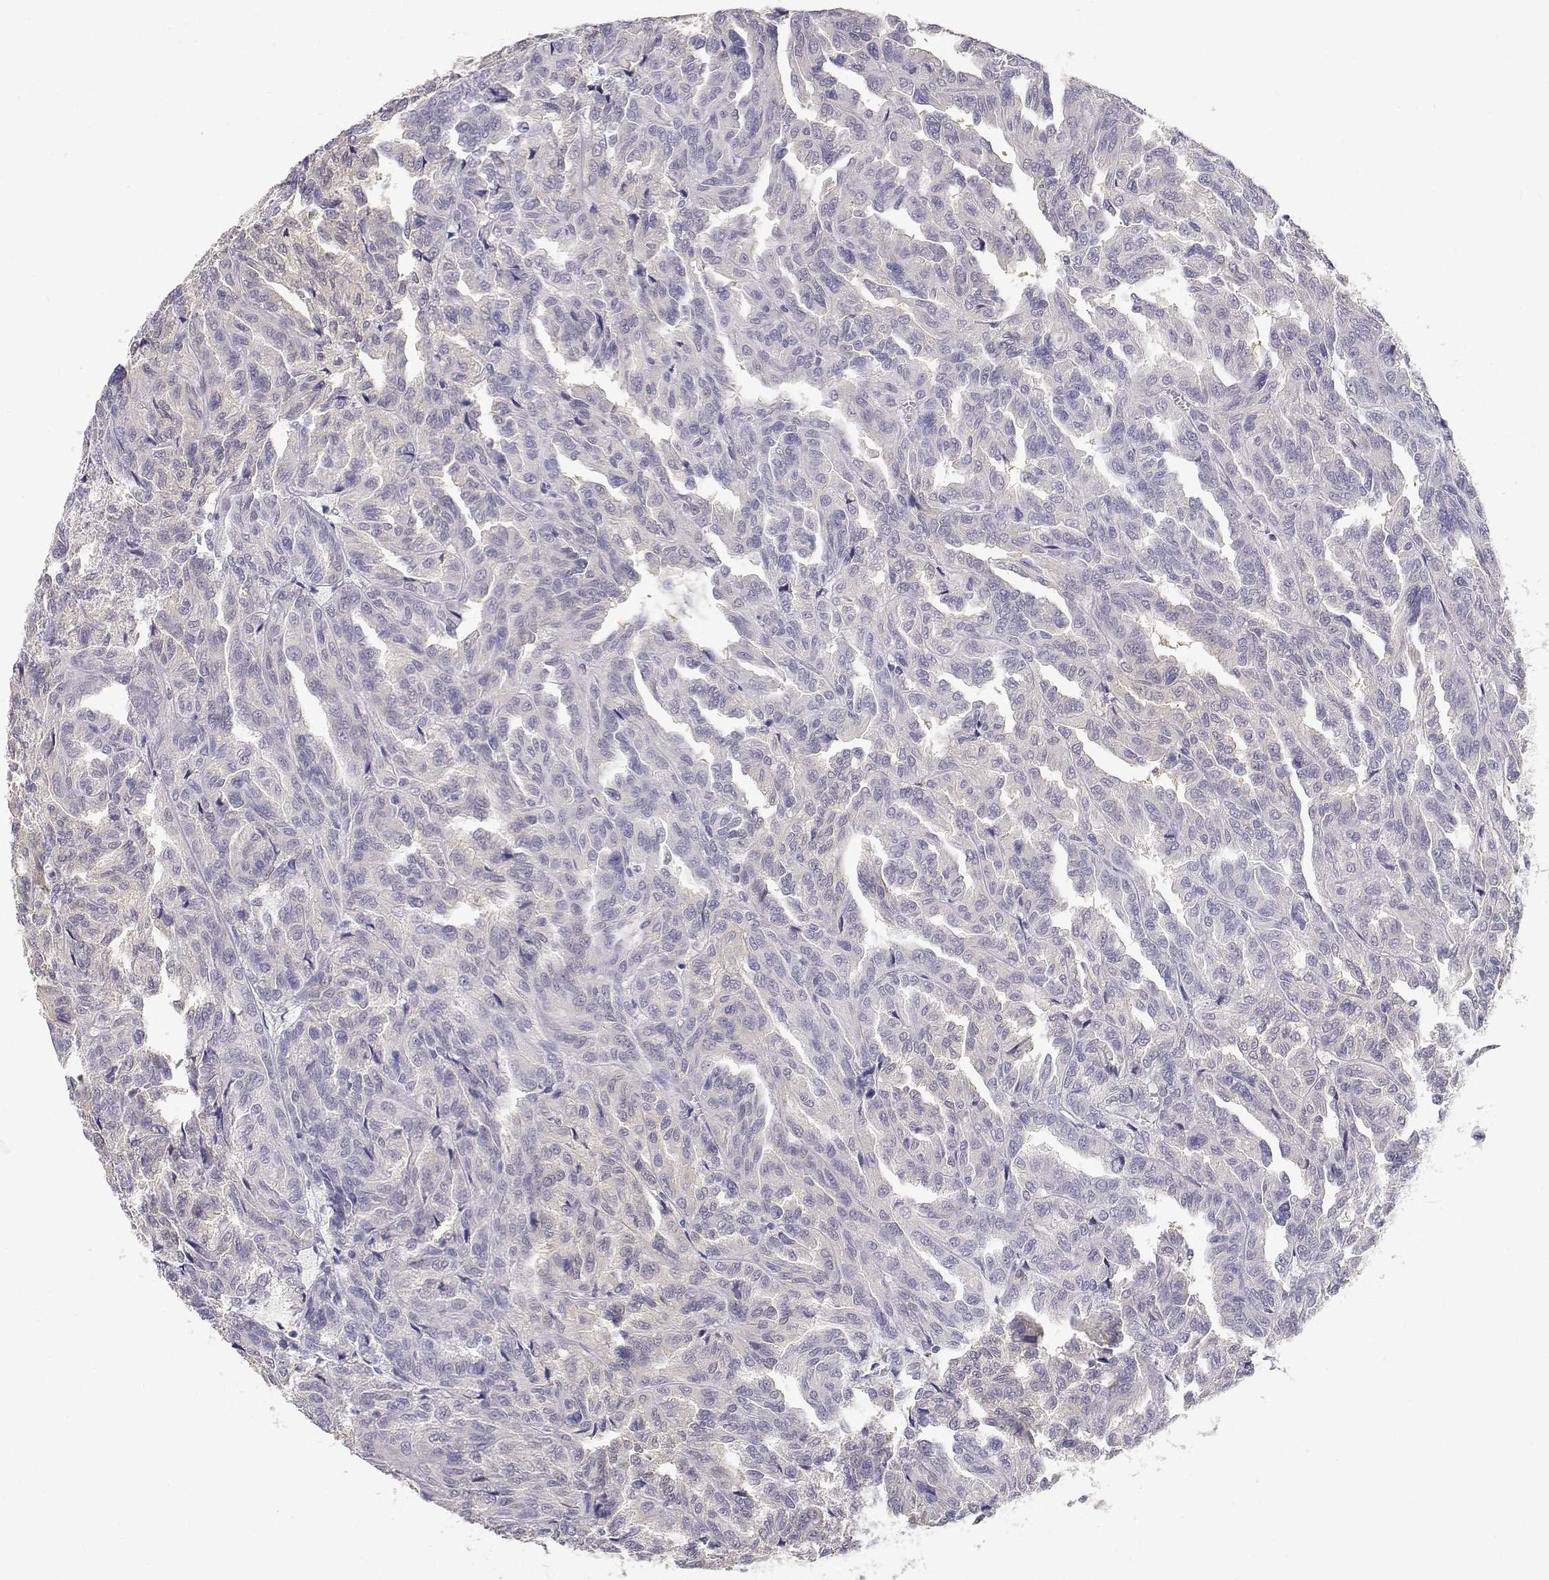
{"staining": {"intensity": "negative", "quantity": "none", "location": "none"}, "tissue": "renal cancer", "cell_type": "Tumor cells", "image_type": "cancer", "snomed": [{"axis": "morphology", "description": "Adenocarcinoma, NOS"}, {"axis": "topography", "description": "Kidney"}], "caption": "IHC photomicrograph of human adenocarcinoma (renal) stained for a protein (brown), which shows no expression in tumor cells.", "gene": "ADA", "patient": {"sex": "male", "age": 79}}